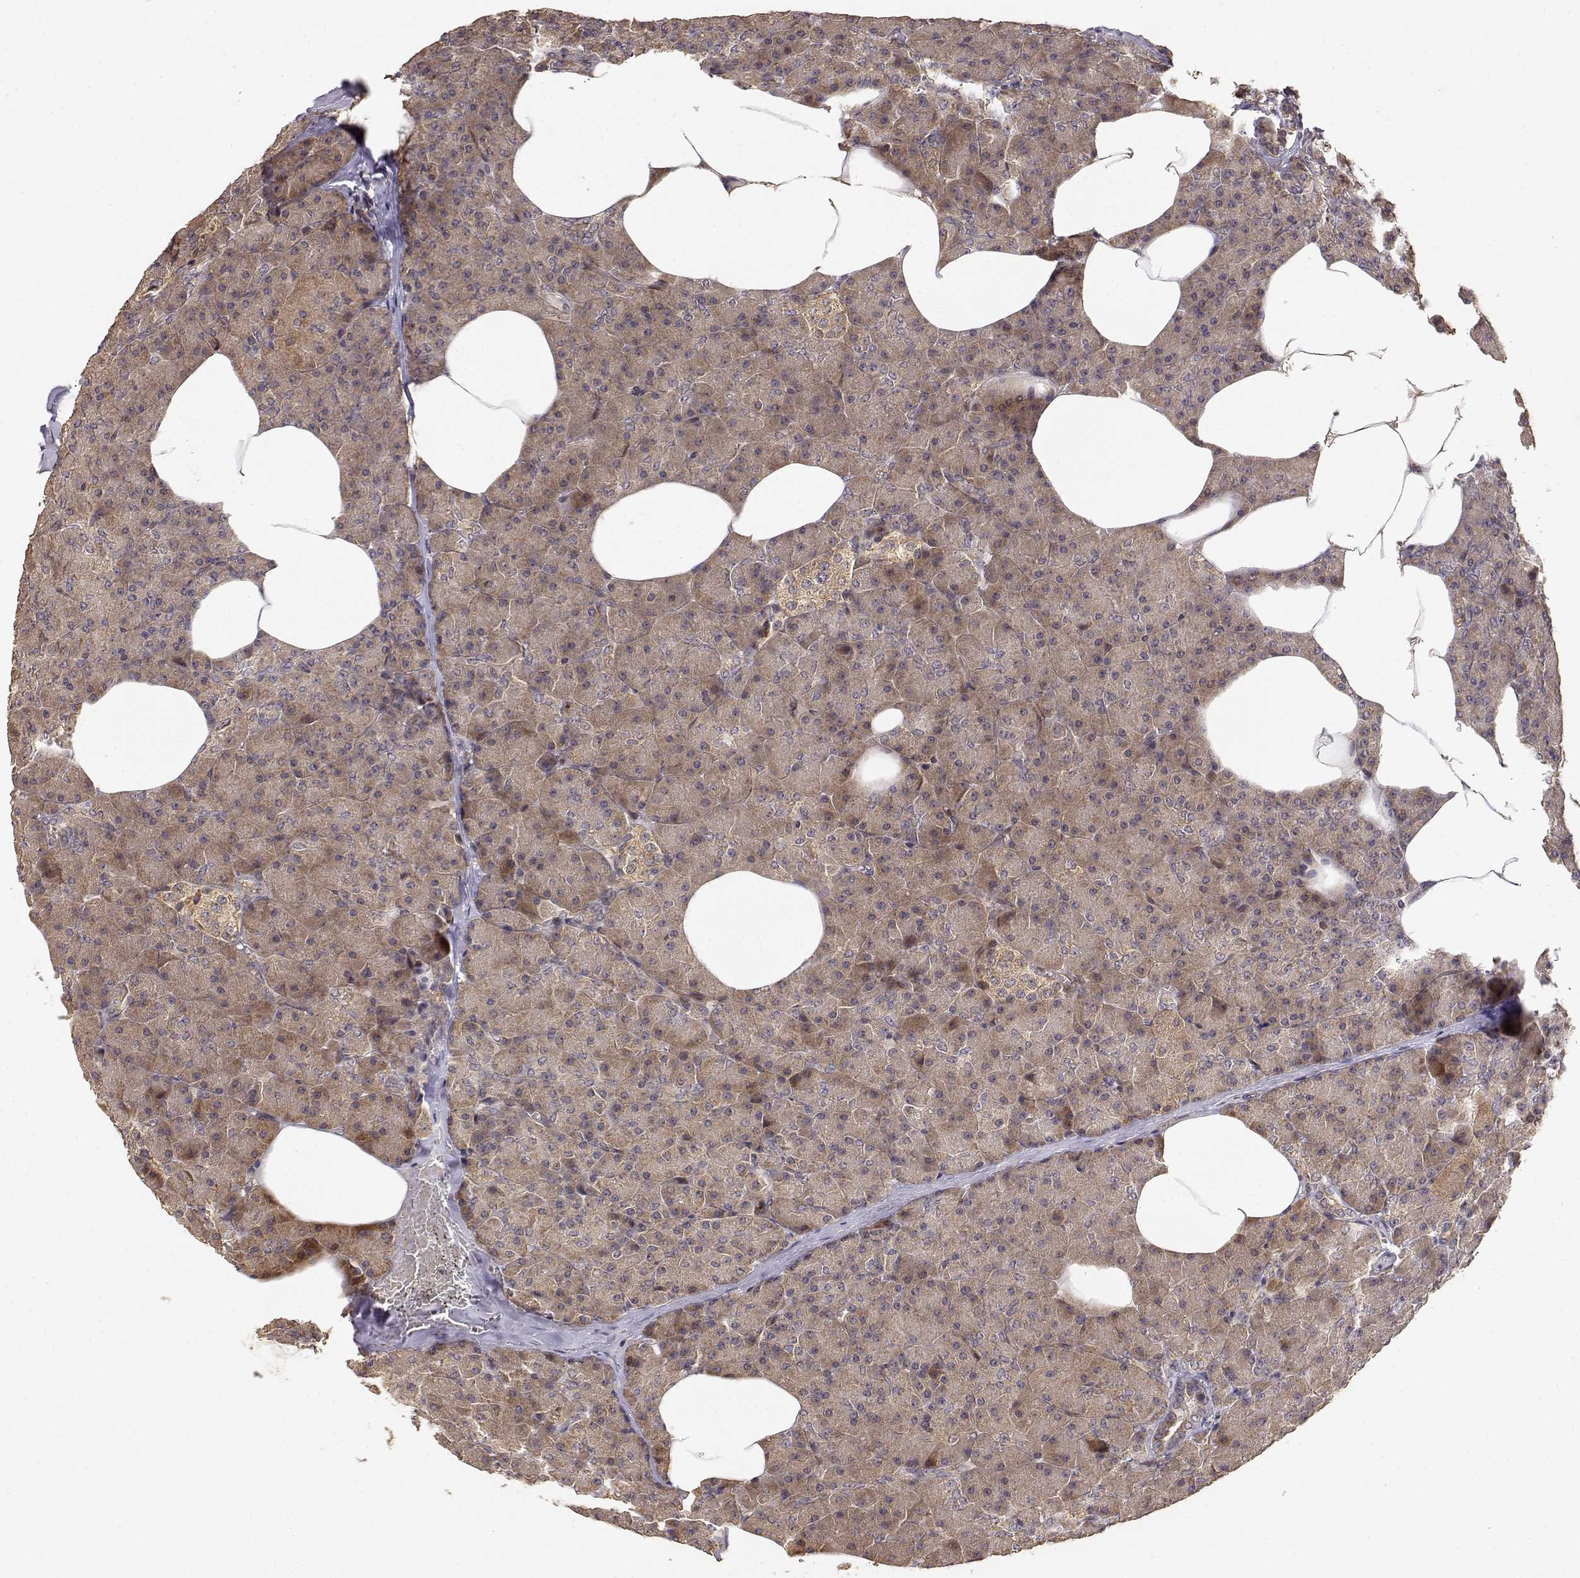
{"staining": {"intensity": "weak", "quantity": ">75%", "location": "cytoplasmic/membranous"}, "tissue": "pancreas", "cell_type": "Exocrine glandular cells", "image_type": "normal", "snomed": [{"axis": "morphology", "description": "Normal tissue, NOS"}, {"axis": "topography", "description": "Pancreas"}], "caption": "Immunohistochemical staining of normal pancreas displays low levels of weak cytoplasmic/membranous positivity in about >75% of exocrine glandular cells. (DAB (3,3'-diaminobenzidine) IHC with brightfield microscopy, high magnification).", "gene": "PICK1", "patient": {"sex": "female", "age": 45}}